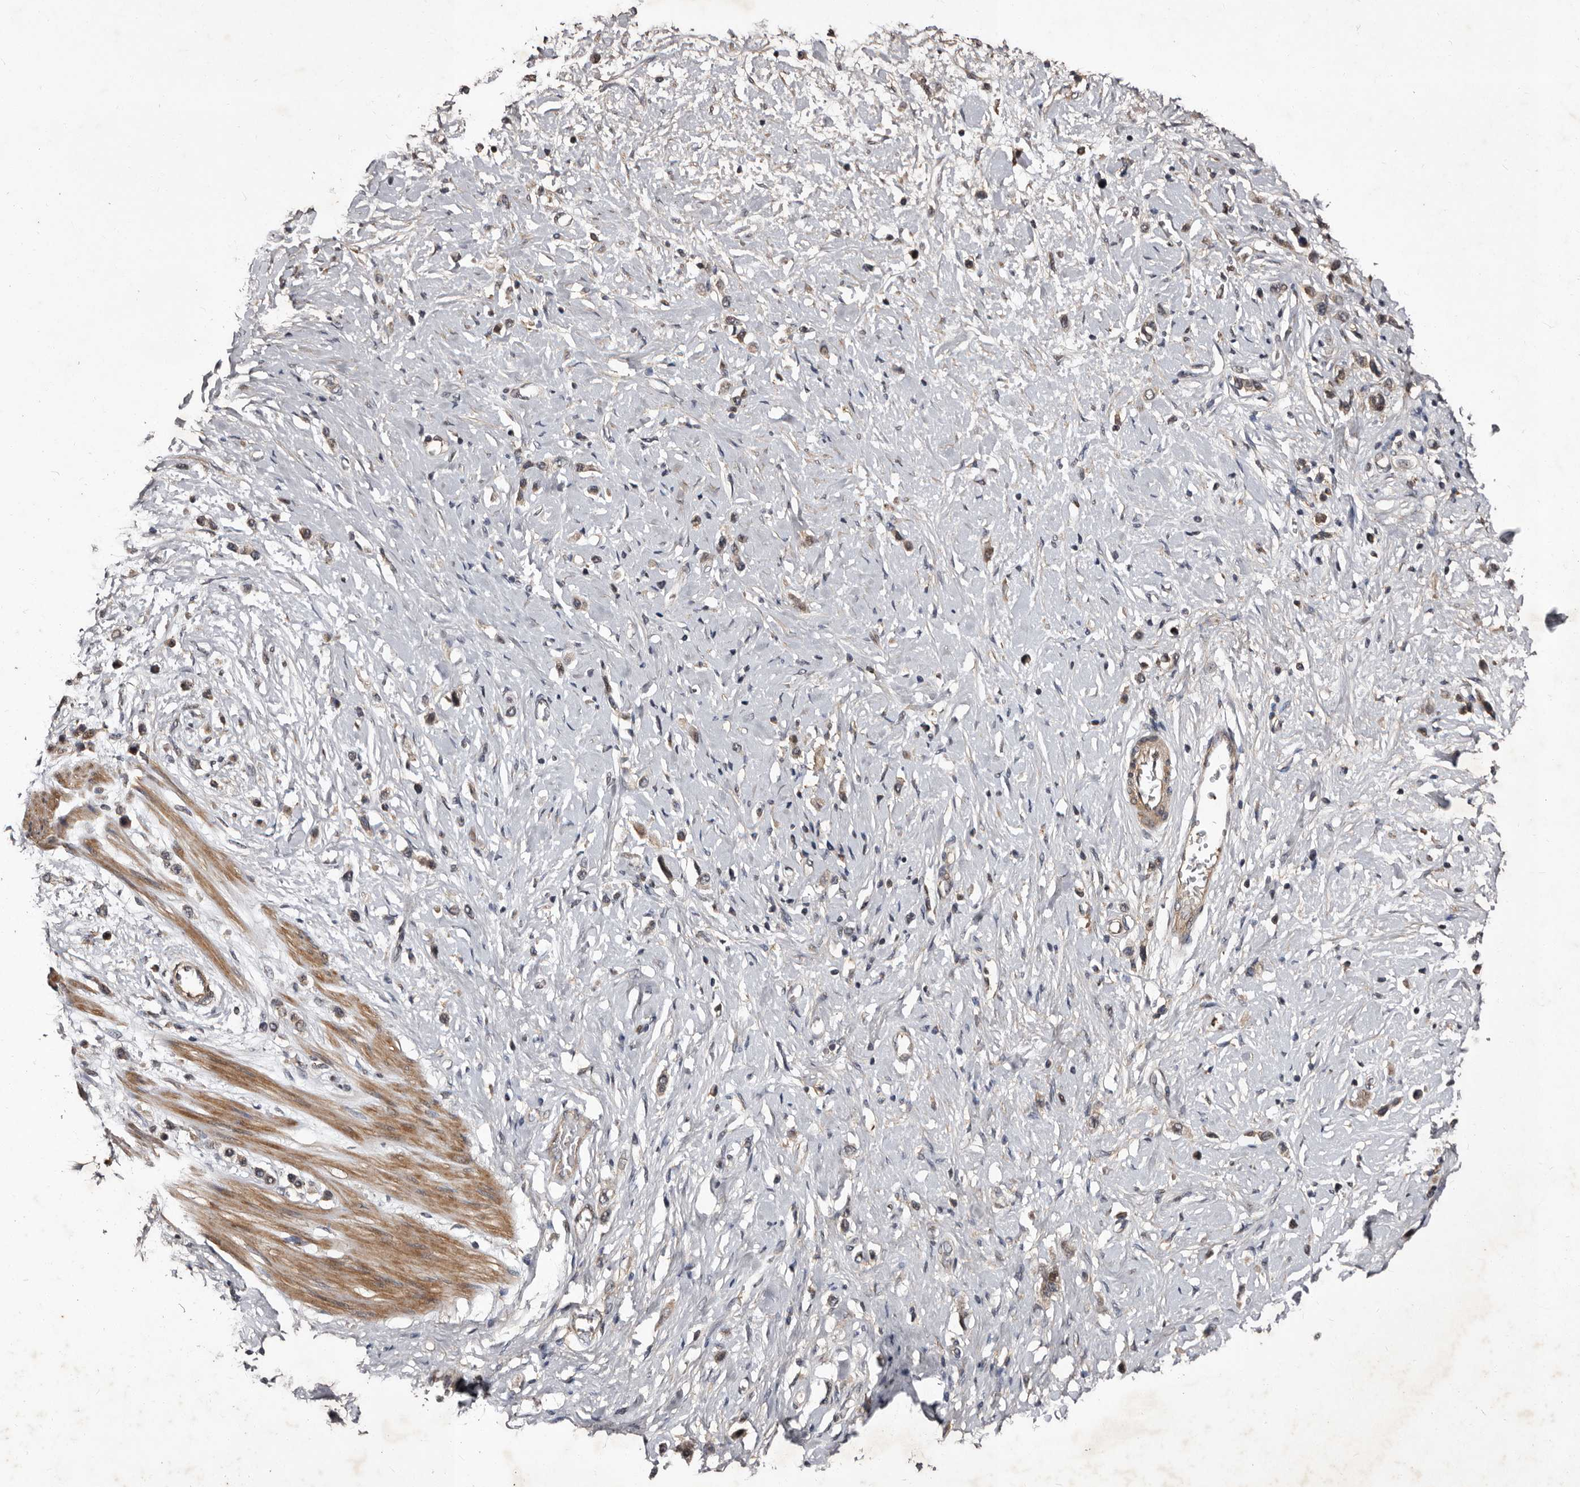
{"staining": {"intensity": "weak", "quantity": ">75%", "location": "cytoplasmic/membranous"}, "tissue": "stomach cancer", "cell_type": "Tumor cells", "image_type": "cancer", "snomed": [{"axis": "morphology", "description": "Adenocarcinoma, NOS"}, {"axis": "topography", "description": "Stomach"}], "caption": "Immunohistochemistry (IHC) histopathology image of neoplastic tissue: human stomach cancer stained using immunohistochemistry (IHC) displays low levels of weak protein expression localized specifically in the cytoplasmic/membranous of tumor cells, appearing as a cytoplasmic/membranous brown color.", "gene": "MKRN3", "patient": {"sex": "female", "age": 65}}